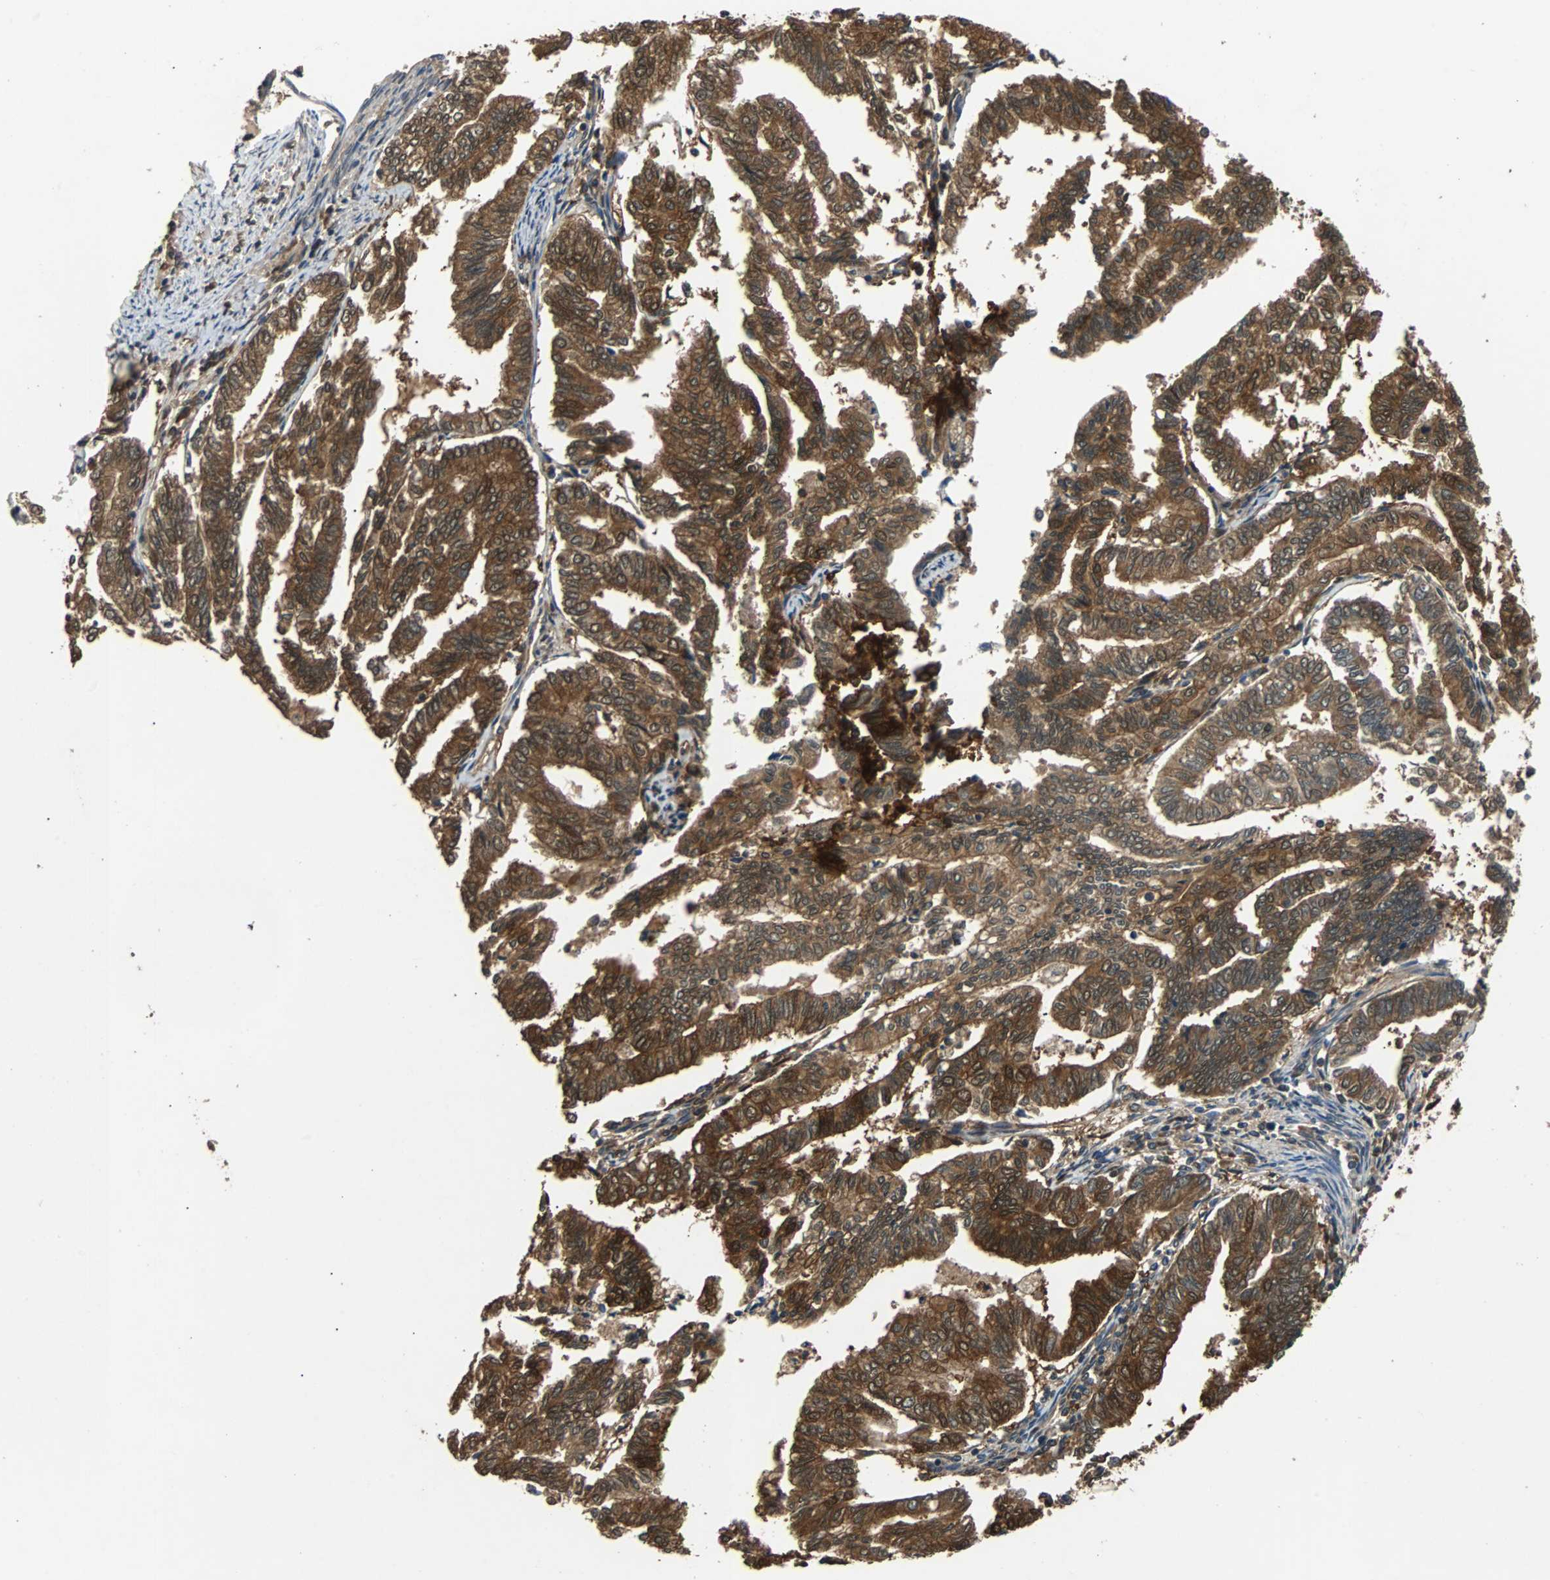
{"staining": {"intensity": "strong", "quantity": ">75%", "location": "cytoplasmic/membranous,nuclear"}, "tissue": "endometrial cancer", "cell_type": "Tumor cells", "image_type": "cancer", "snomed": [{"axis": "morphology", "description": "Adenocarcinoma, NOS"}, {"axis": "topography", "description": "Endometrium"}], "caption": "Endometrial adenocarcinoma stained with a brown dye demonstrates strong cytoplasmic/membranous and nuclear positive staining in approximately >75% of tumor cells.", "gene": "PRDX6", "patient": {"sex": "female", "age": 79}}